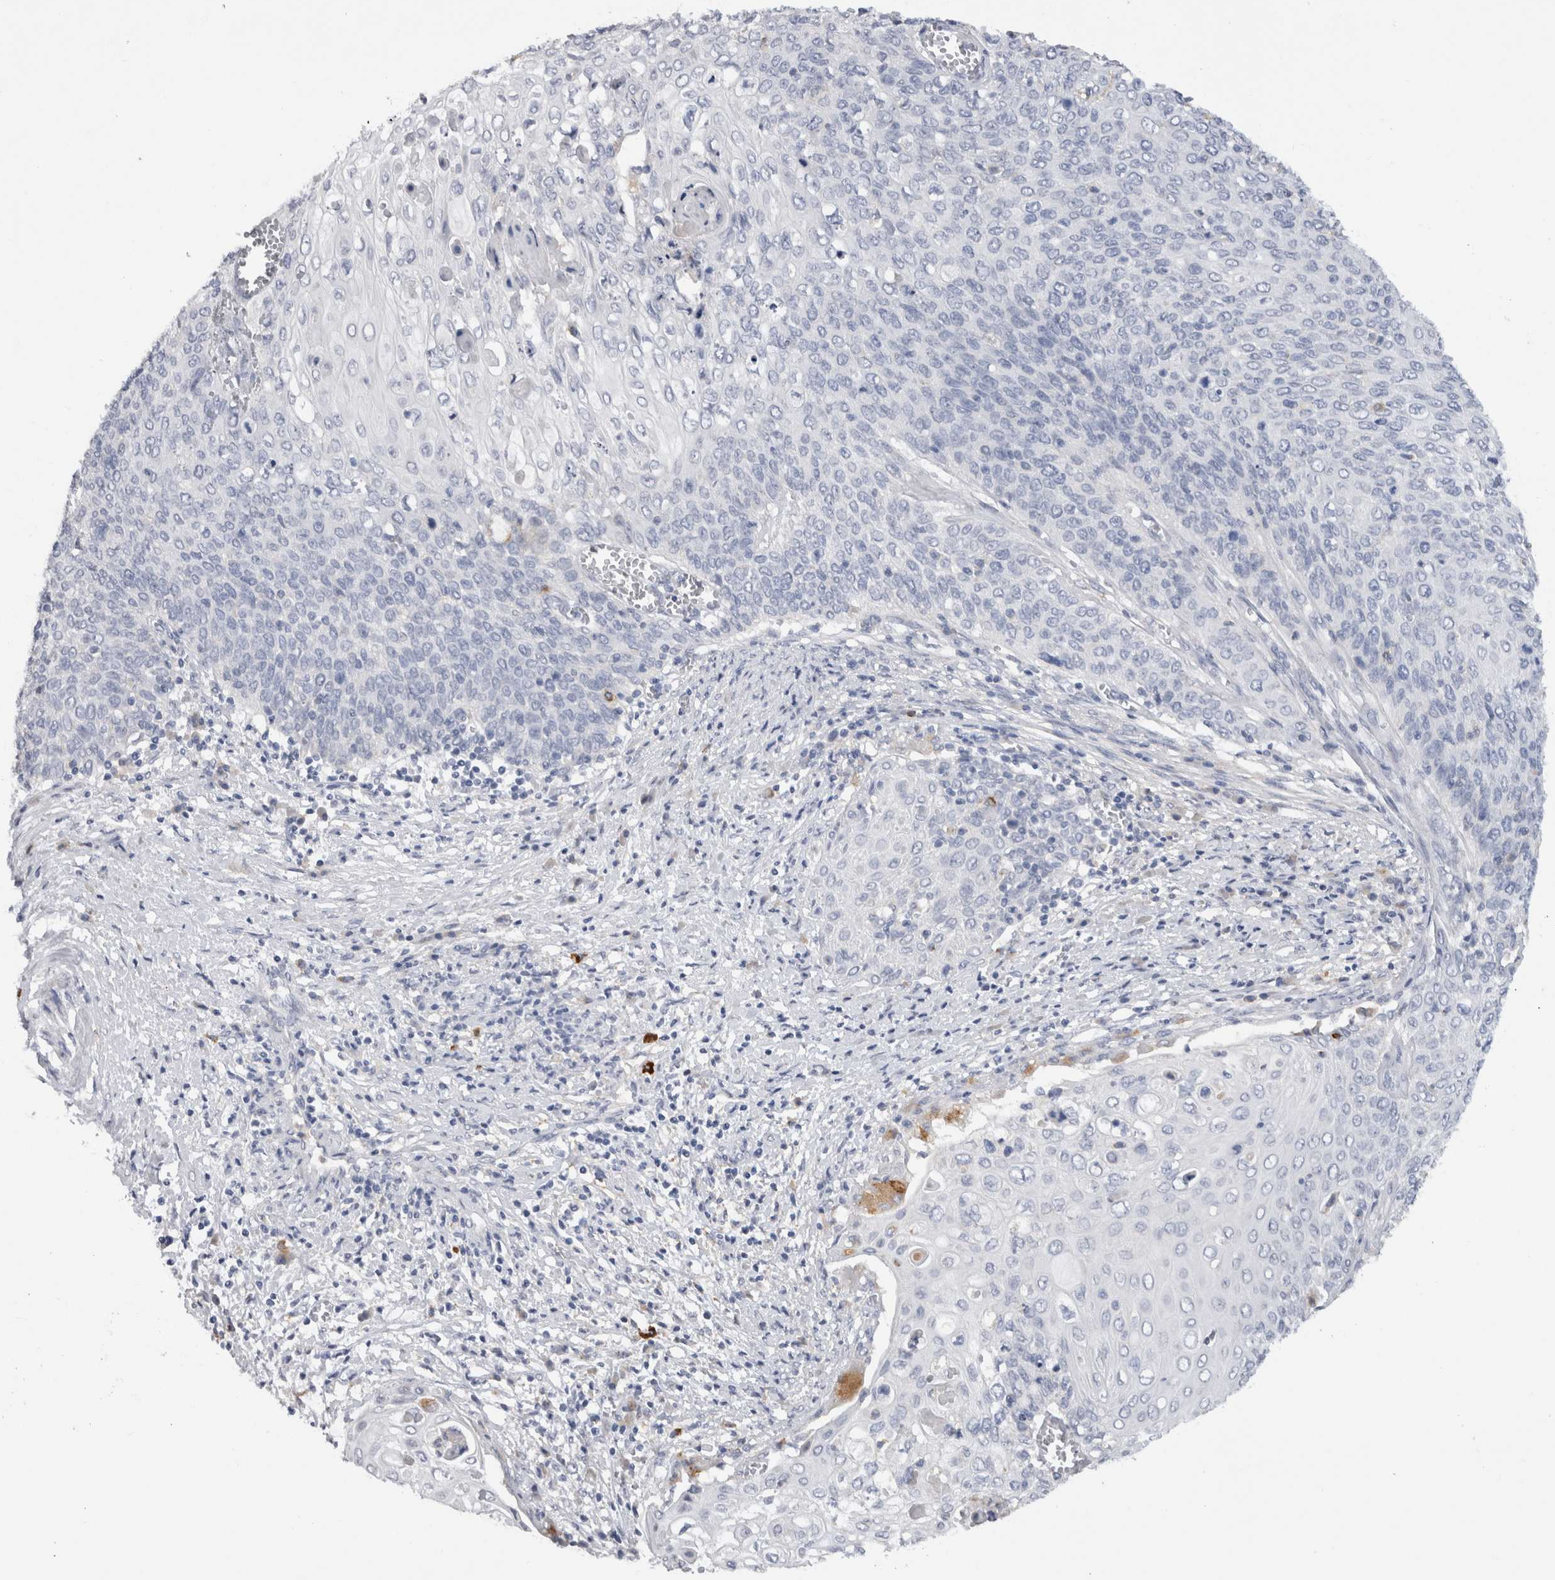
{"staining": {"intensity": "negative", "quantity": "none", "location": "none"}, "tissue": "cervical cancer", "cell_type": "Tumor cells", "image_type": "cancer", "snomed": [{"axis": "morphology", "description": "Squamous cell carcinoma, NOS"}, {"axis": "topography", "description": "Cervix"}], "caption": "Immunohistochemistry (IHC) of cervical squamous cell carcinoma reveals no positivity in tumor cells. (DAB (3,3'-diaminobenzidine) immunohistochemistry with hematoxylin counter stain).", "gene": "CD63", "patient": {"sex": "female", "age": 39}}